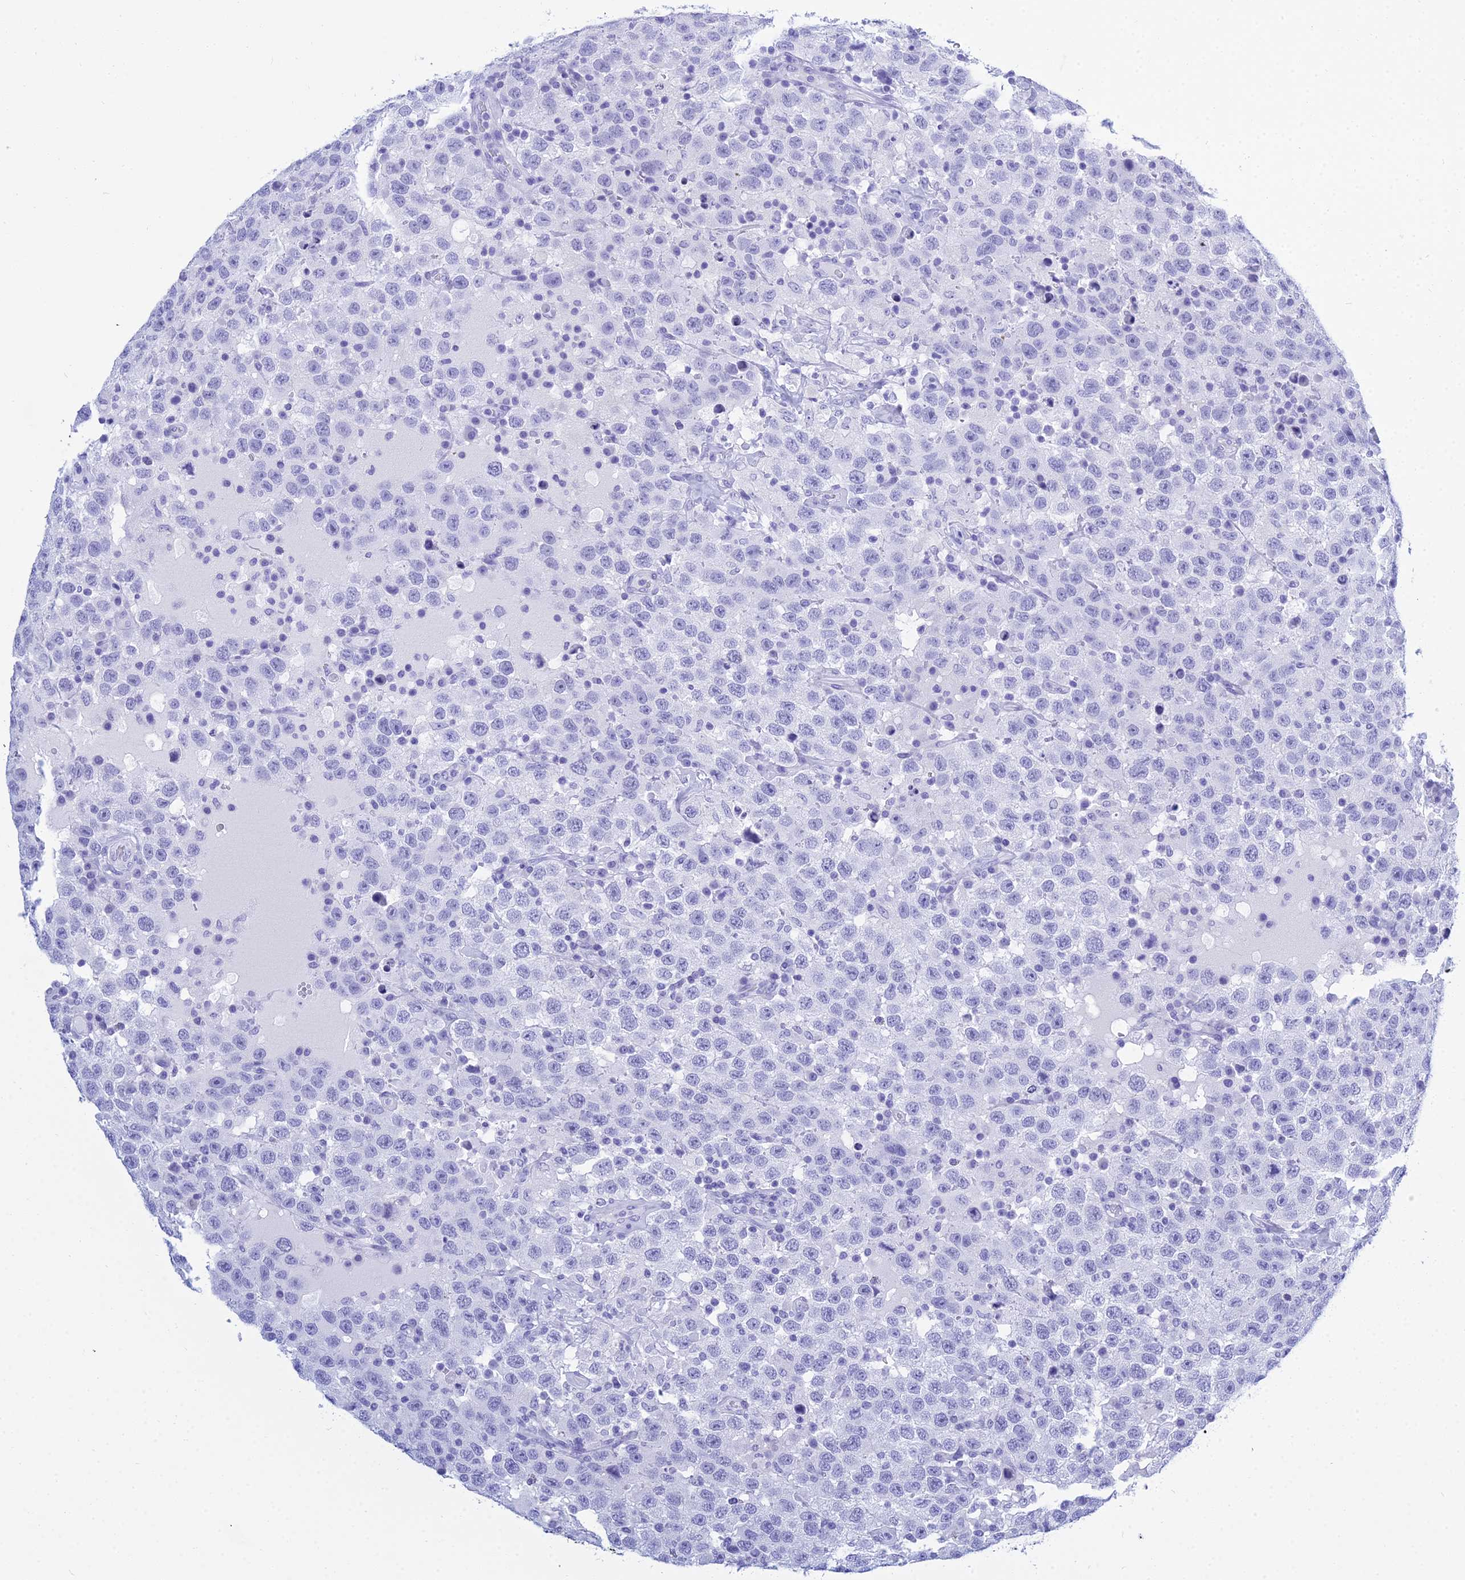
{"staining": {"intensity": "negative", "quantity": "none", "location": "none"}, "tissue": "testis cancer", "cell_type": "Tumor cells", "image_type": "cancer", "snomed": [{"axis": "morphology", "description": "Seminoma, NOS"}, {"axis": "topography", "description": "Testis"}], "caption": "Micrograph shows no protein positivity in tumor cells of testis cancer tissue.", "gene": "PATE4", "patient": {"sex": "male", "age": 41}}